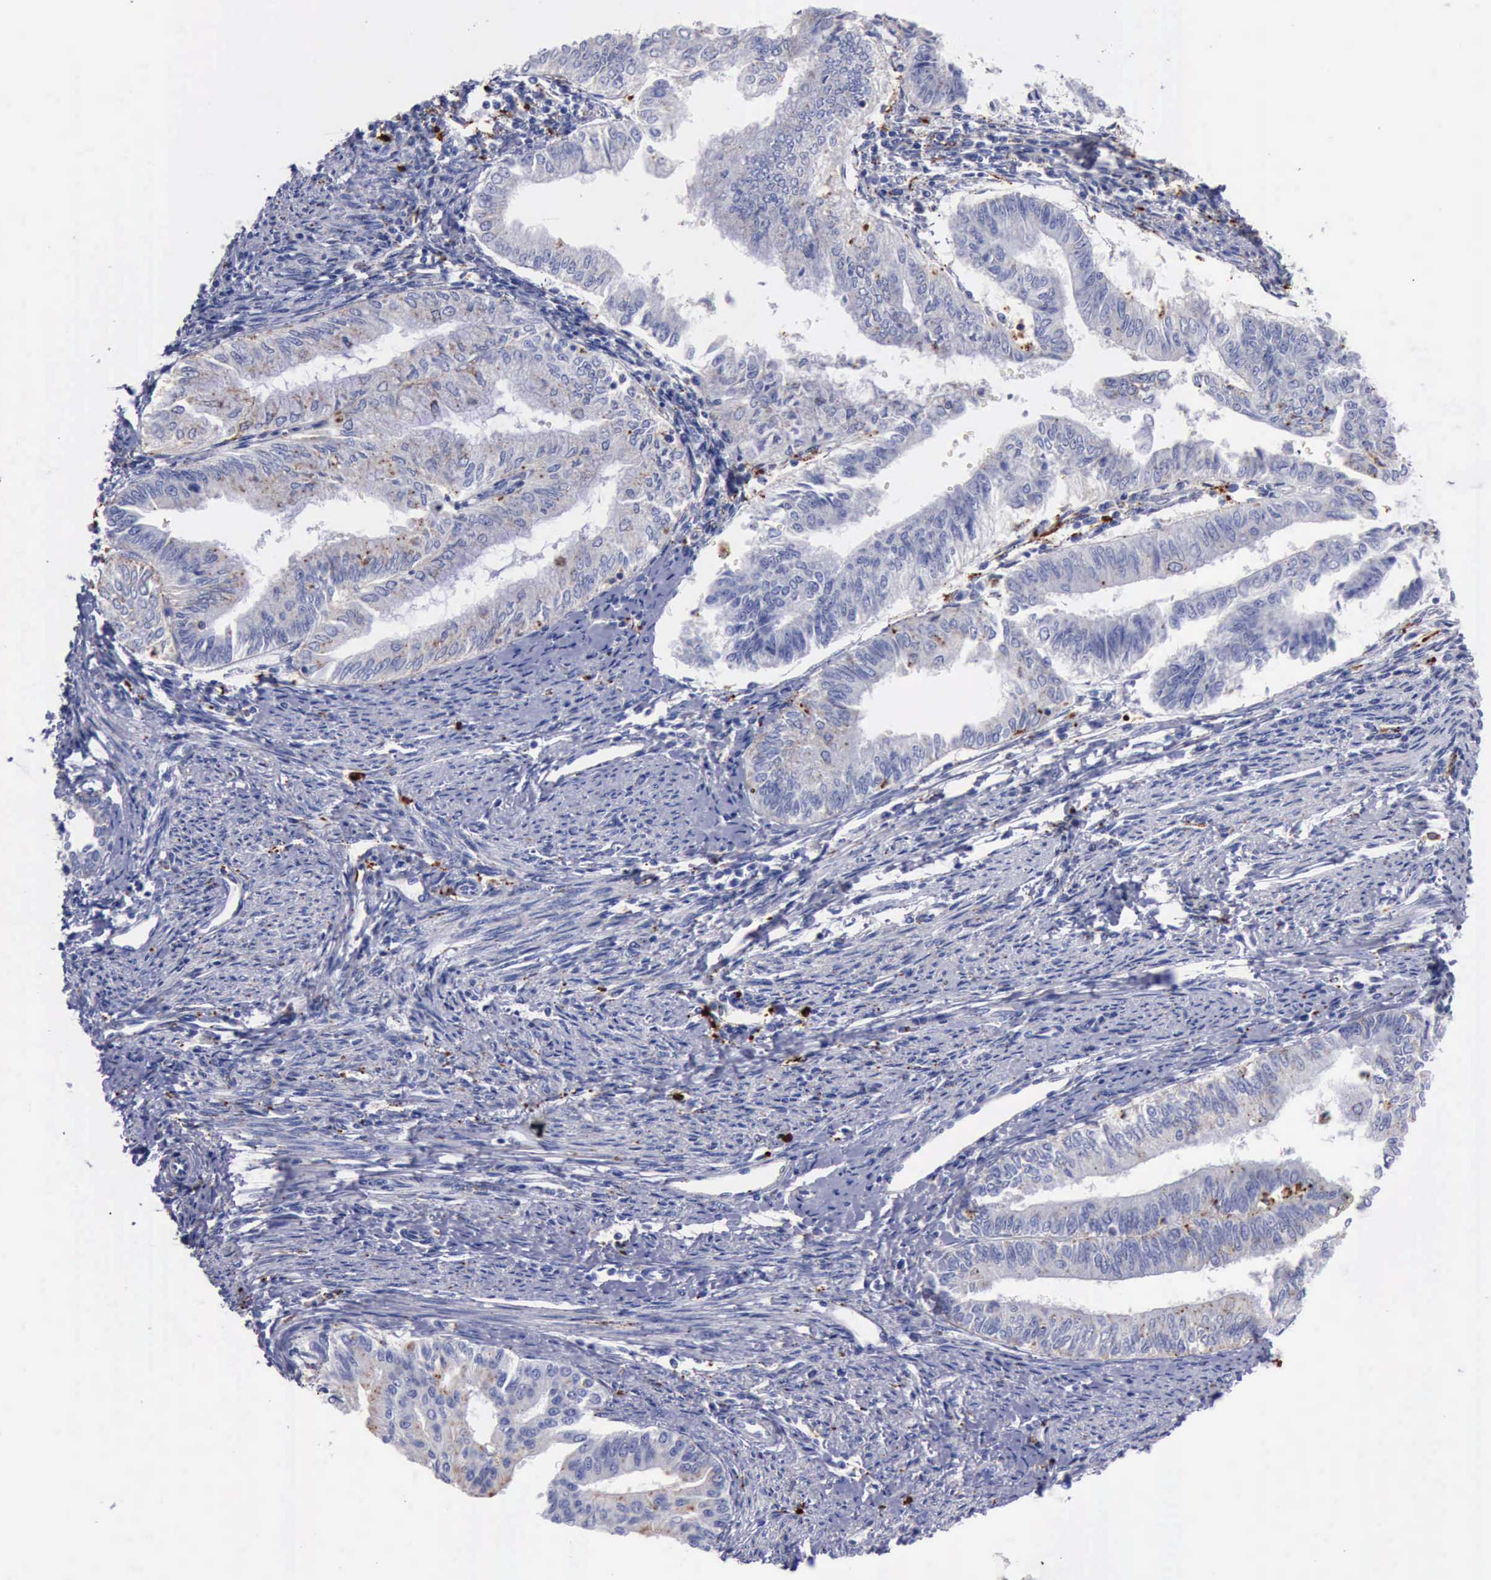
{"staining": {"intensity": "weak", "quantity": "25%-75%", "location": "cytoplasmic/membranous"}, "tissue": "endometrial cancer", "cell_type": "Tumor cells", "image_type": "cancer", "snomed": [{"axis": "morphology", "description": "Adenocarcinoma, NOS"}, {"axis": "topography", "description": "Endometrium"}], "caption": "The histopathology image displays staining of endometrial cancer (adenocarcinoma), revealing weak cytoplasmic/membranous protein positivity (brown color) within tumor cells.", "gene": "CTSD", "patient": {"sex": "female", "age": 66}}